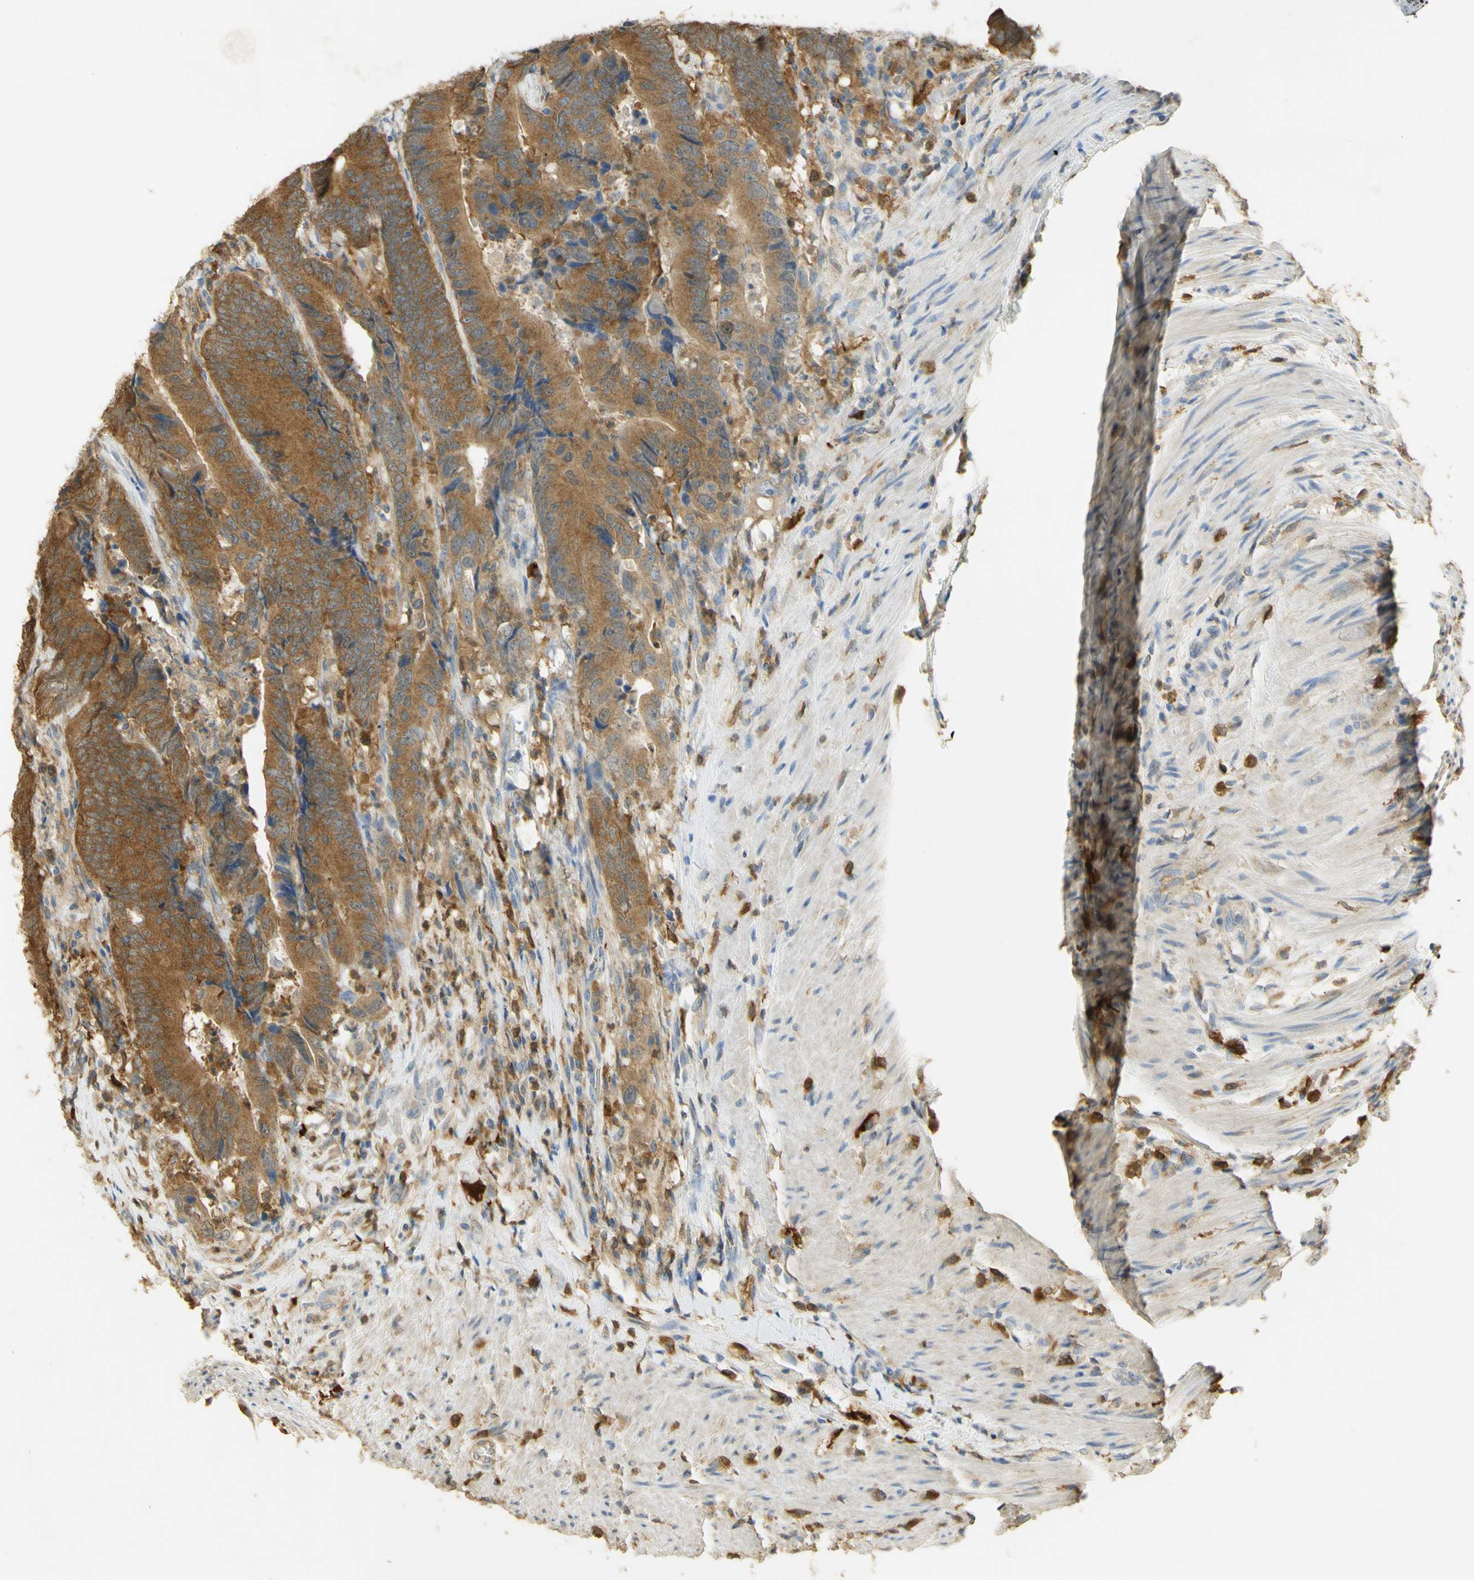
{"staining": {"intensity": "moderate", "quantity": ">75%", "location": "cytoplasmic/membranous"}, "tissue": "colorectal cancer", "cell_type": "Tumor cells", "image_type": "cancer", "snomed": [{"axis": "morphology", "description": "Normal tissue, NOS"}, {"axis": "morphology", "description": "Adenocarcinoma, NOS"}, {"axis": "topography", "description": "Colon"}], "caption": "Protein analysis of colorectal cancer (adenocarcinoma) tissue displays moderate cytoplasmic/membranous staining in about >75% of tumor cells. (brown staining indicates protein expression, while blue staining denotes nuclei).", "gene": "PAK1", "patient": {"sex": "male", "age": 56}}